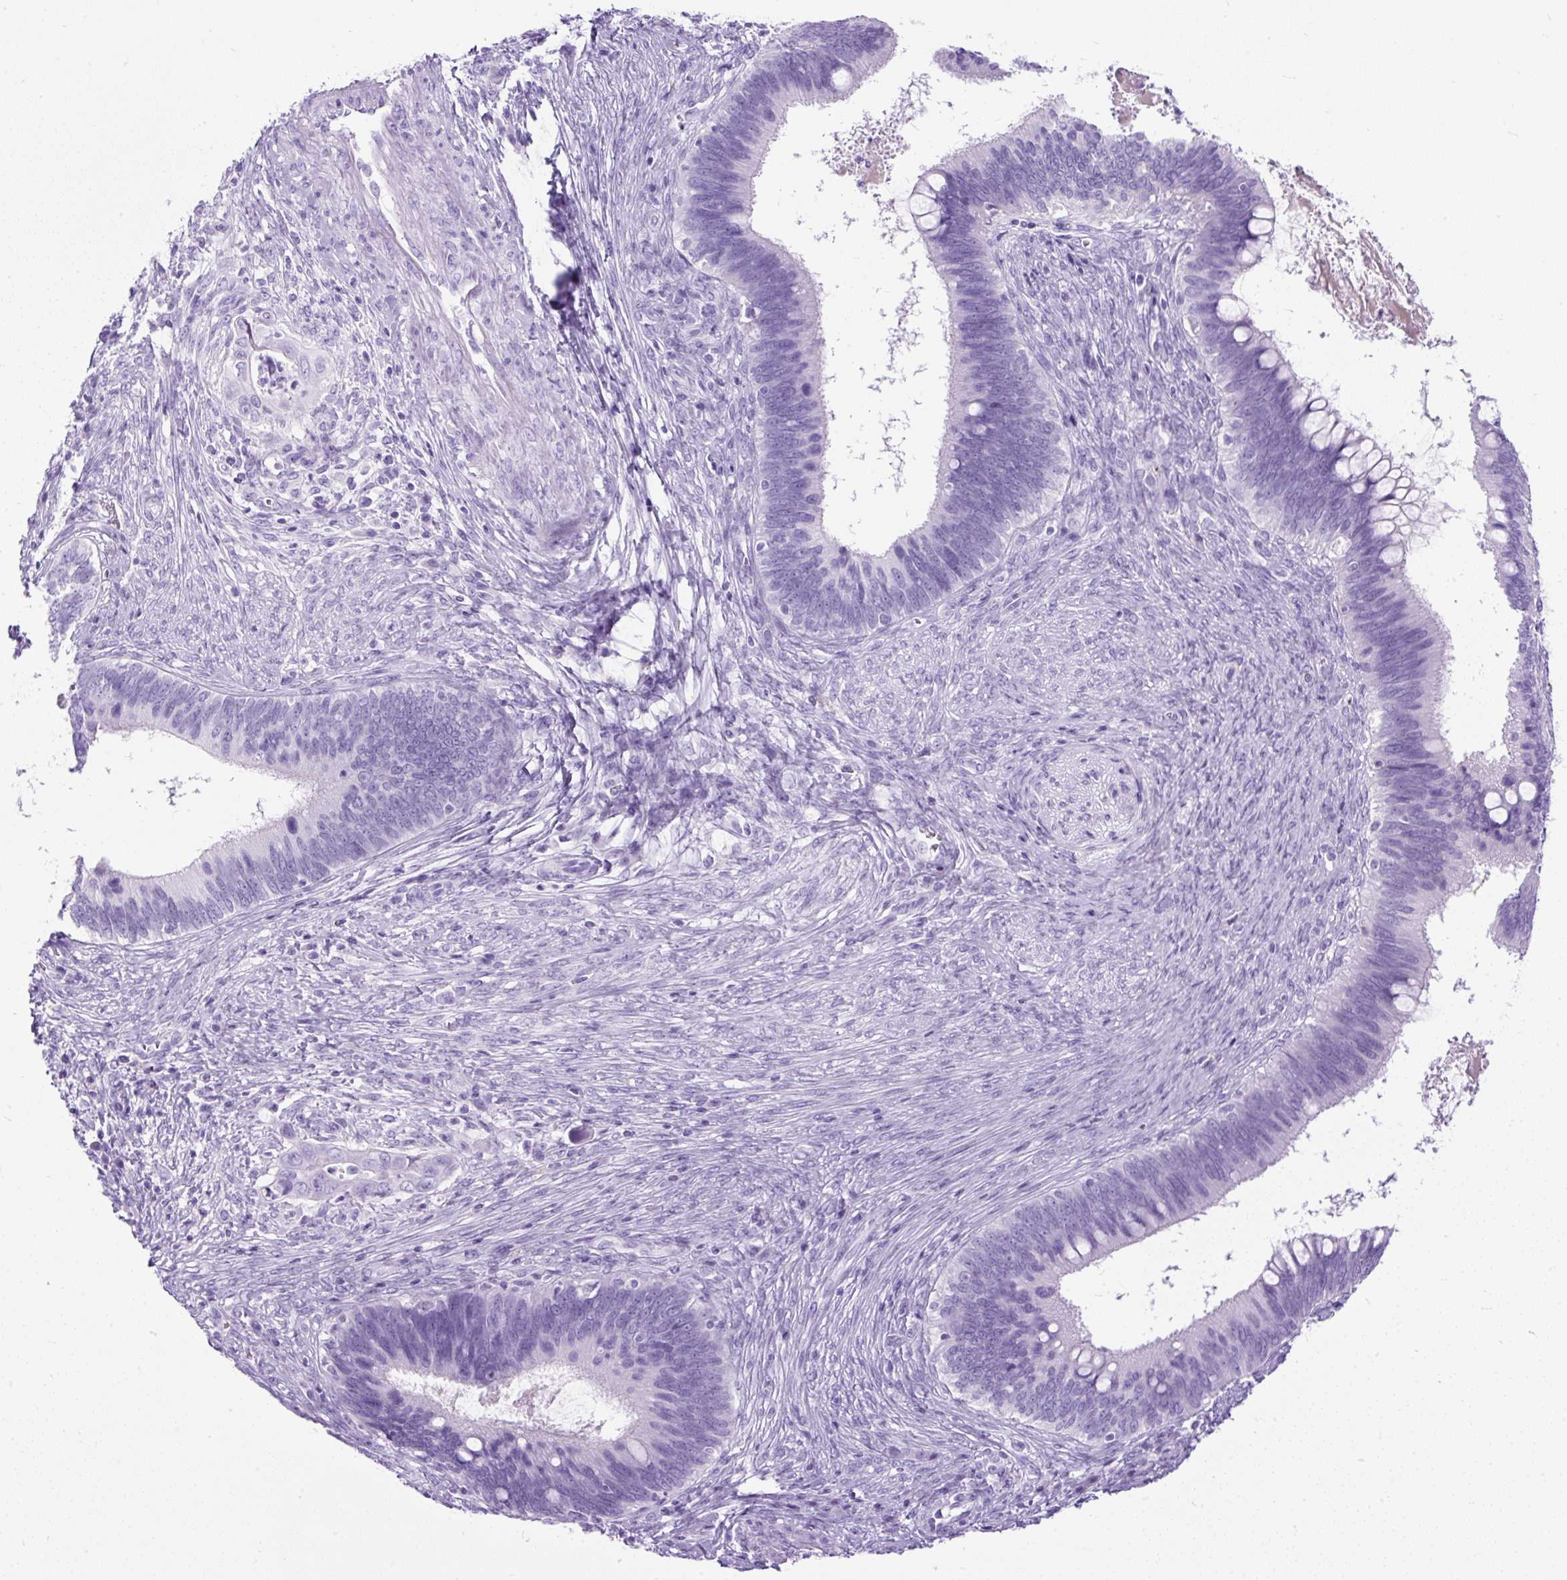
{"staining": {"intensity": "negative", "quantity": "none", "location": "none"}, "tissue": "cervical cancer", "cell_type": "Tumor cells", "image_type": "cancer", "snomed": [{"axis": "morphology", "description": "Adenocarcinoma, NOS"}, {"axis": "topography", "description": "Cervix"}], "caption": "Tumor cells show no significant protein expression in adenocarcinoma (cervical).", "gene": "PDIA2", "patient": {"sex": "female", "age": 42}}